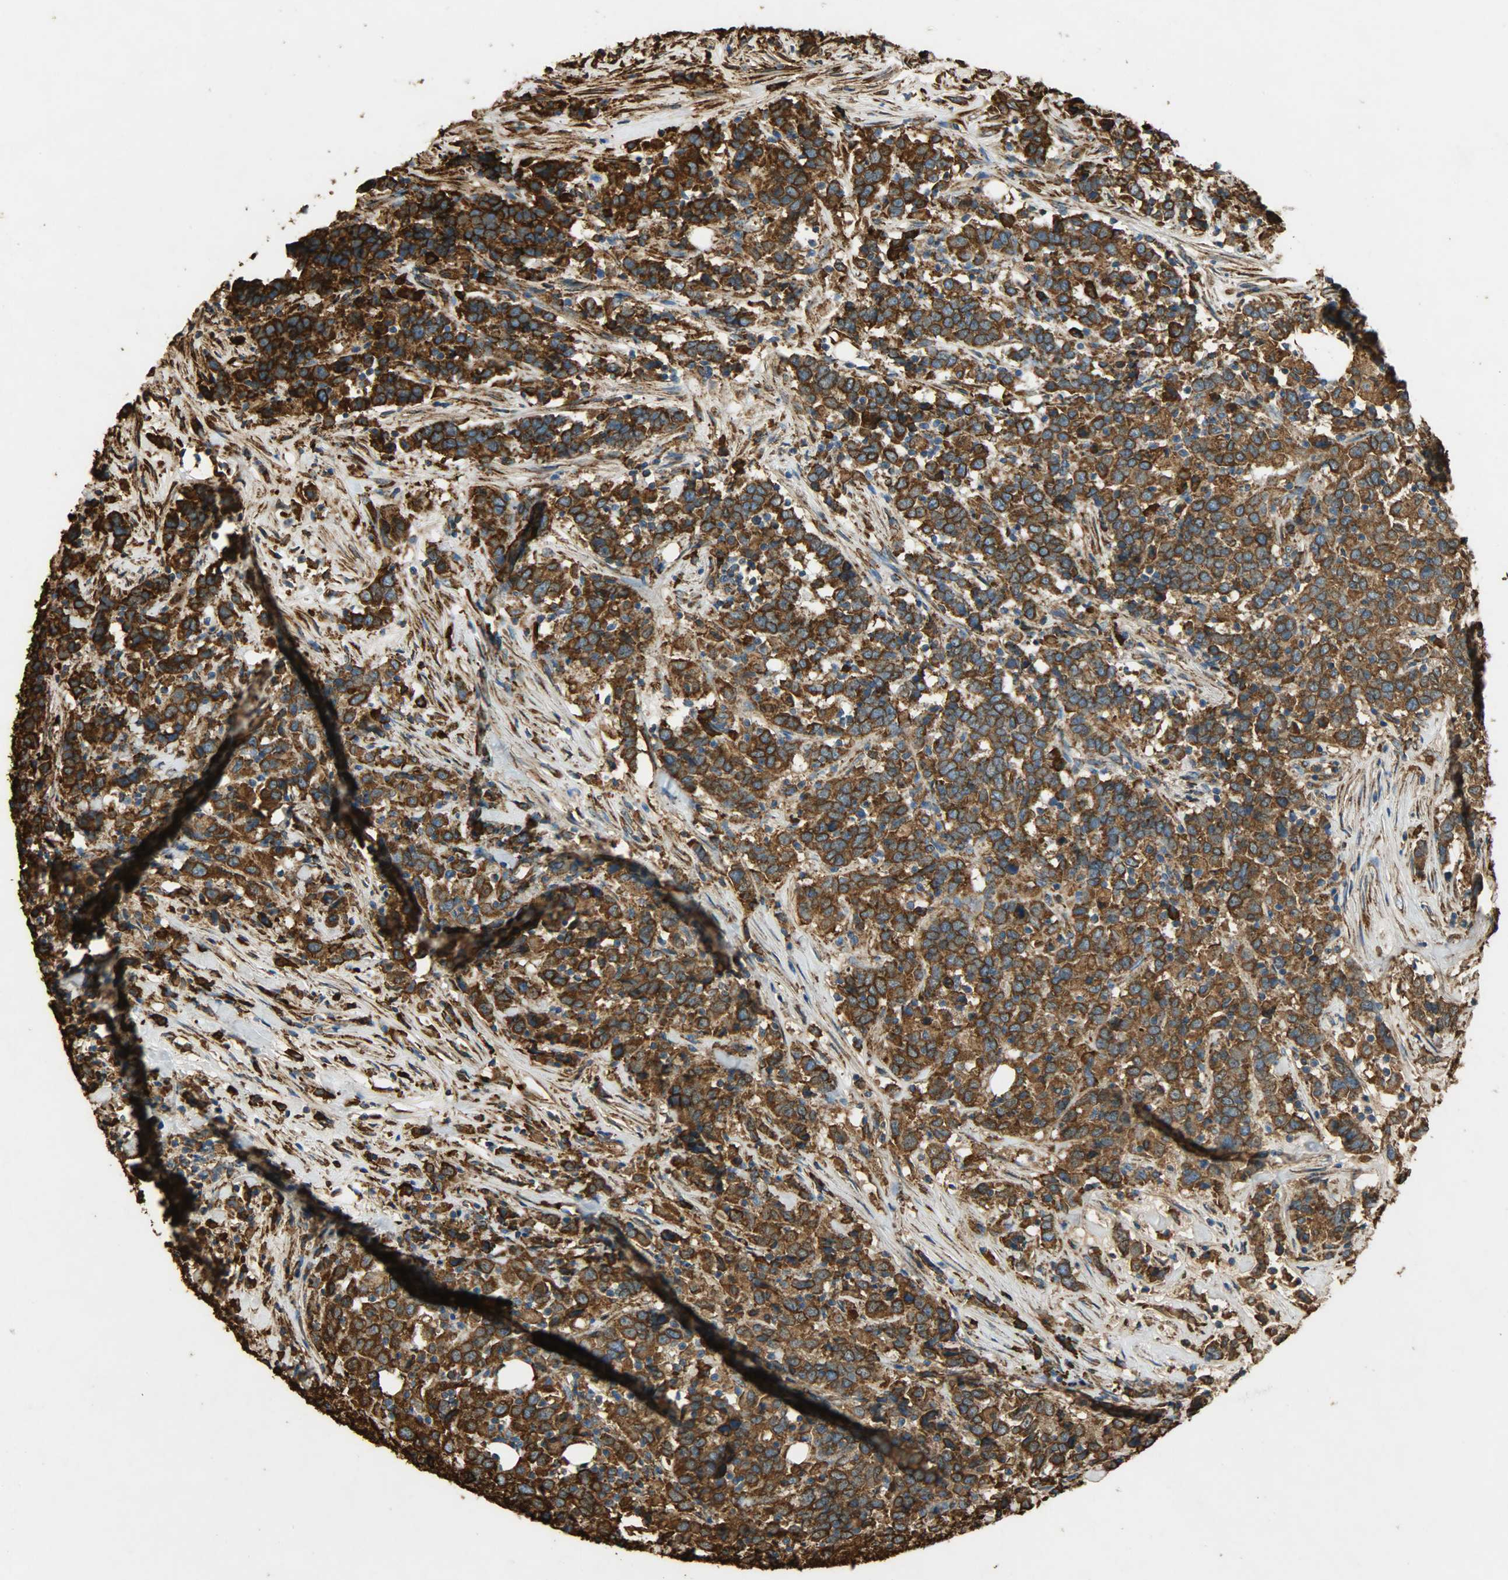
{"staining": {"intensity": "strong", "quantity": ">75%", "location": "cytoplasmic/membranous"}, "tissue": "urothelial cancer", "cell_type": "Tumor cells", "image_type": "cancer", "snomed": [{"axis": "morphology", "description": "Urothelial carcinoma, High grade"}, {"axis": "topography", "description": "Urinary bladder"}], "caption": "This photomicrograph exhibits IHC staining of human high-grade urothelial carcinoma, with high strong cytoplasmic/membranous staining in approximately >75% of tumor cells.", "gene": "HSP90B1", "patient": {"sex": "male", "age": 61}}